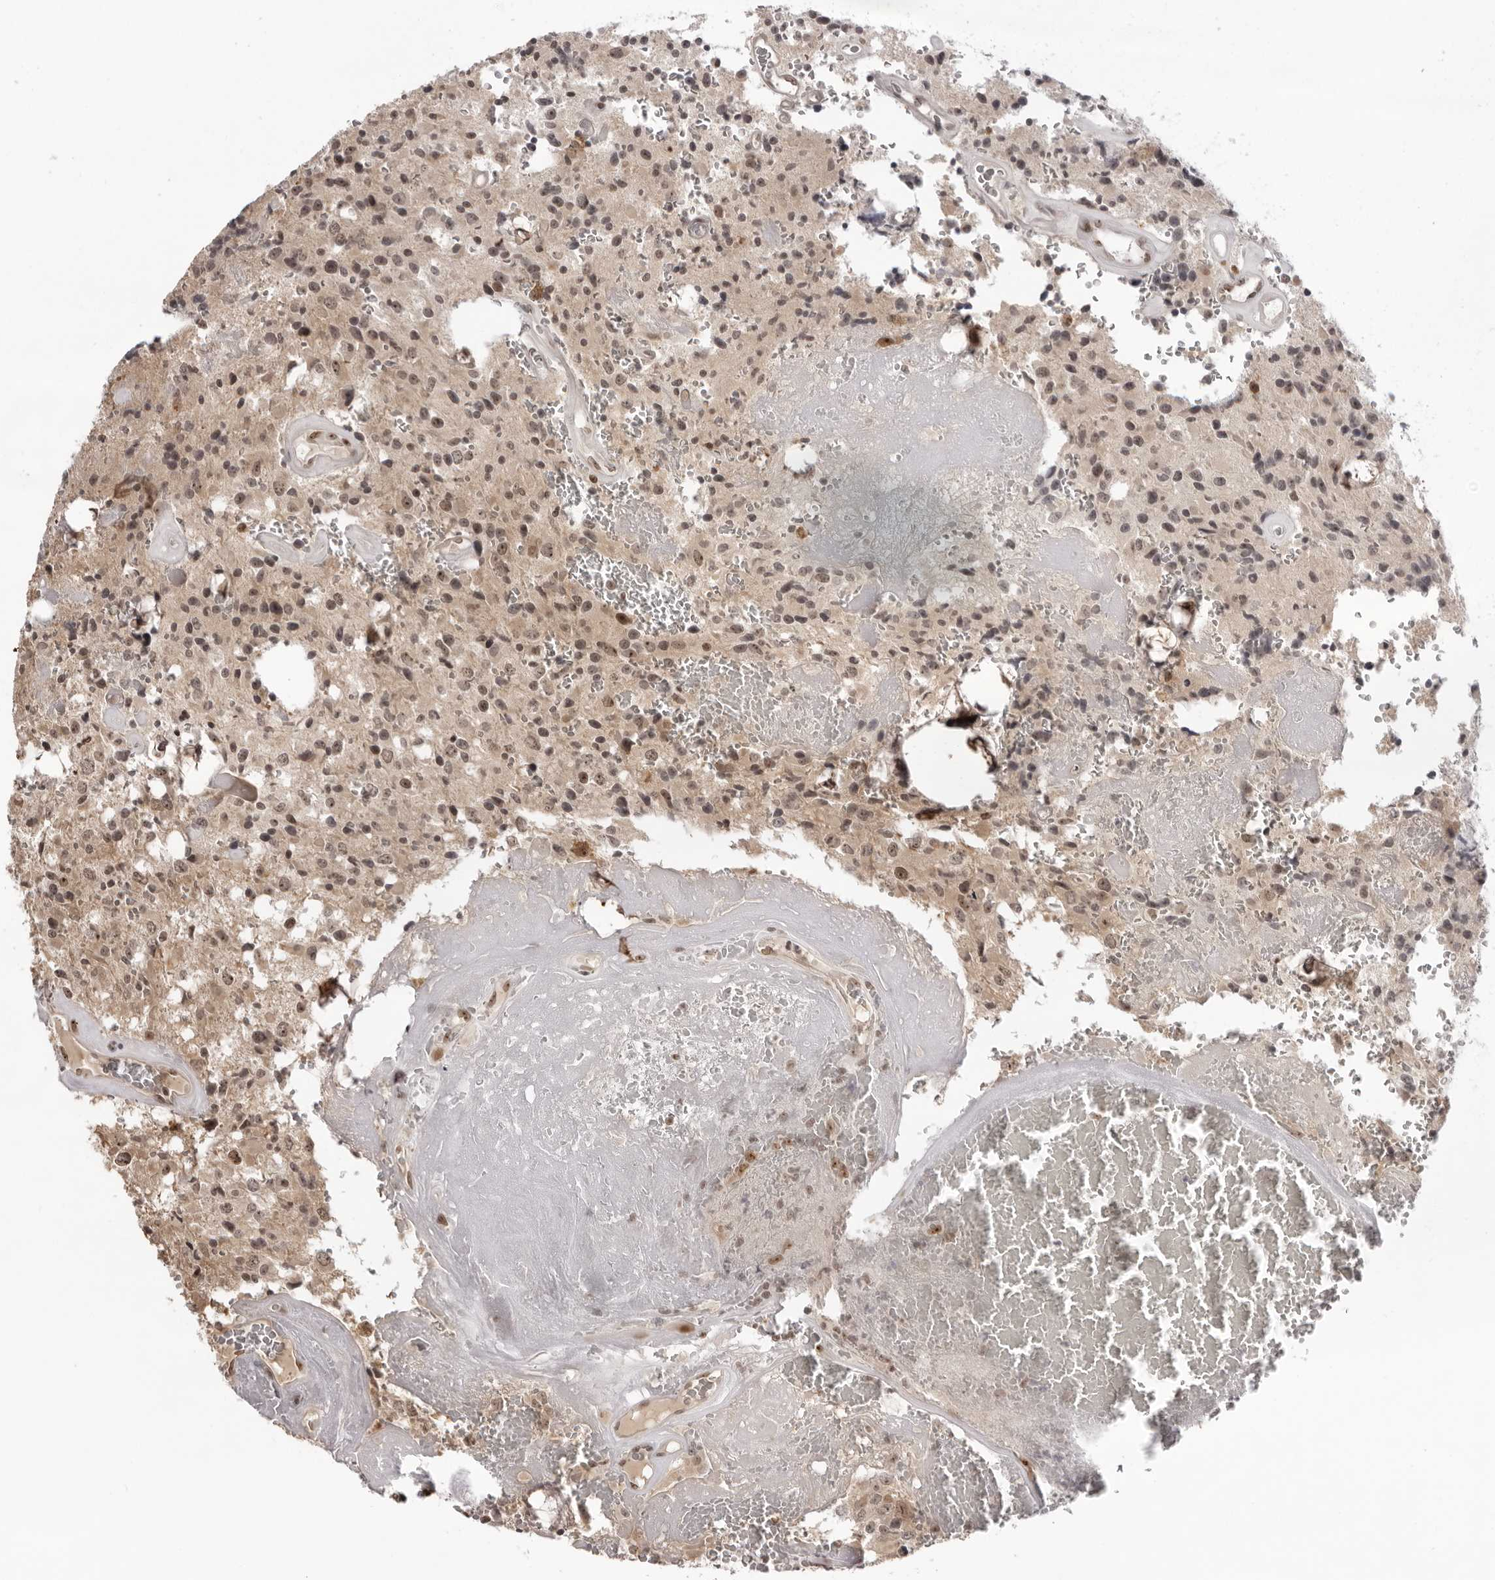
{"staining": {"intensity": "moderate", "quantity": ">75%", "location": "nuclear"}, "tissue": "glioma", "cell_type": "Tumor cells", "image_type": "cancer", "snomed": [{"axis": "morphology", "description": "Glioma, malignant, Low grade"}, {"axis": "topography", "description": "Brain"}], "caption": "This photomicrograph displays immunohistochemistry (IHC) staining of human malignant glioma (low-grade), with medium moderate nuclear positivity in approximately >75% of tumor cells.", "gene": "EXOSC10", "patient": {"sex": "male", "age": 58}}